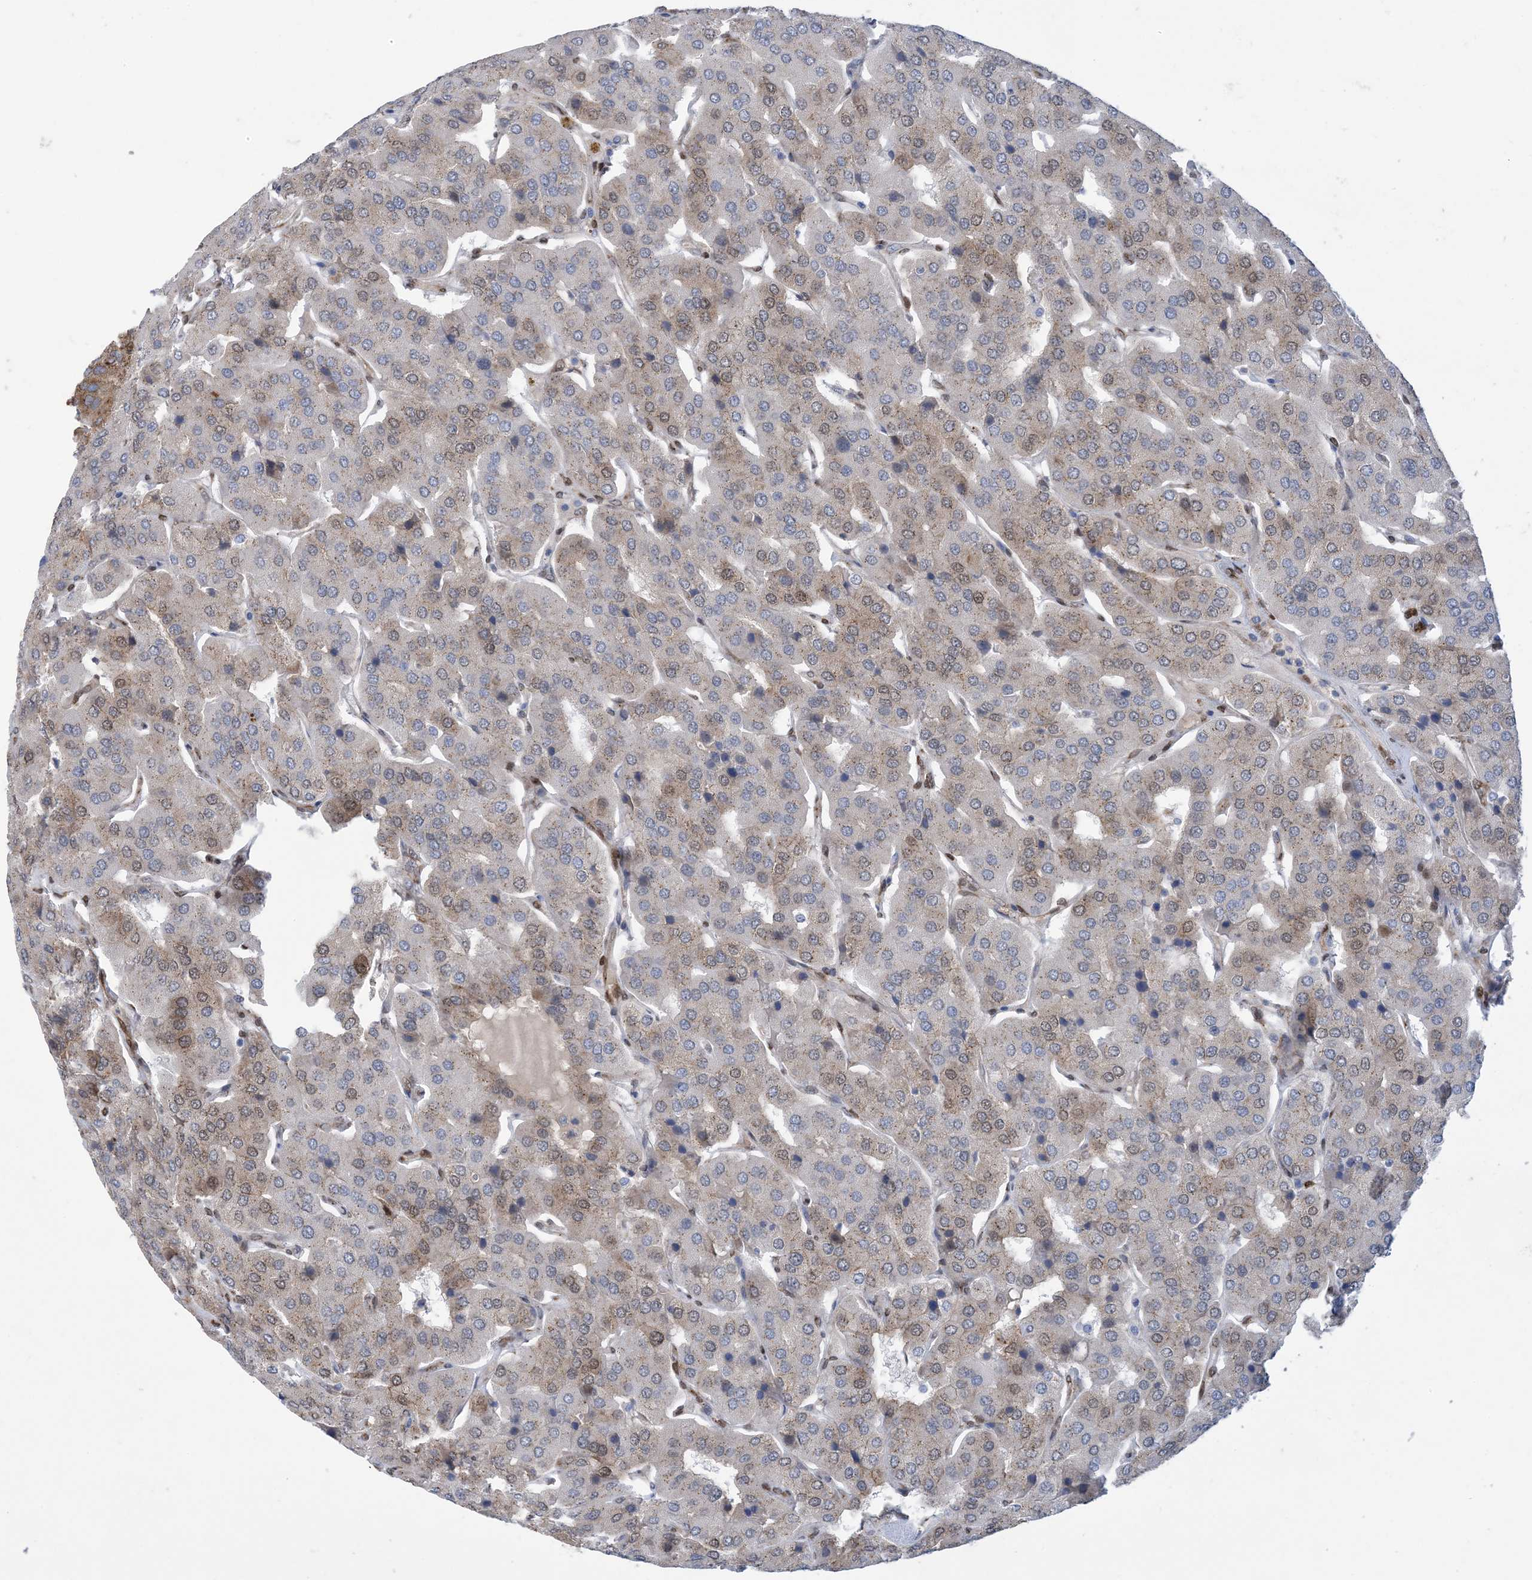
{"staining": {"intensity": "weak", "quantity": "25%-75%", "location": "cytoplasmic/membranous,nuclear"}, "tissue": "parathyroid gland", "cell_type": "Glandular cells", "image_type": "normal", "snomed": [{"axis": "morphology", "description": "Normal tissue, NOS"}, {"axis": "morphology", "description": "Adenoma, NOS"}, {"axis": "topography", "description": "Parathyroid gland"}], "caption": "Weak cytoplasmic/membranous,nuclear protein positivity is appreciated in approximately 25%-75% of glandular cells in parathyroid gland. (DAB (3,3'-diaminobenzidine) IHC, brown staining for protein, blue staining for nuclei).", "gene": "RBMS3", "patient": {"sex": "female", "age": 86}}